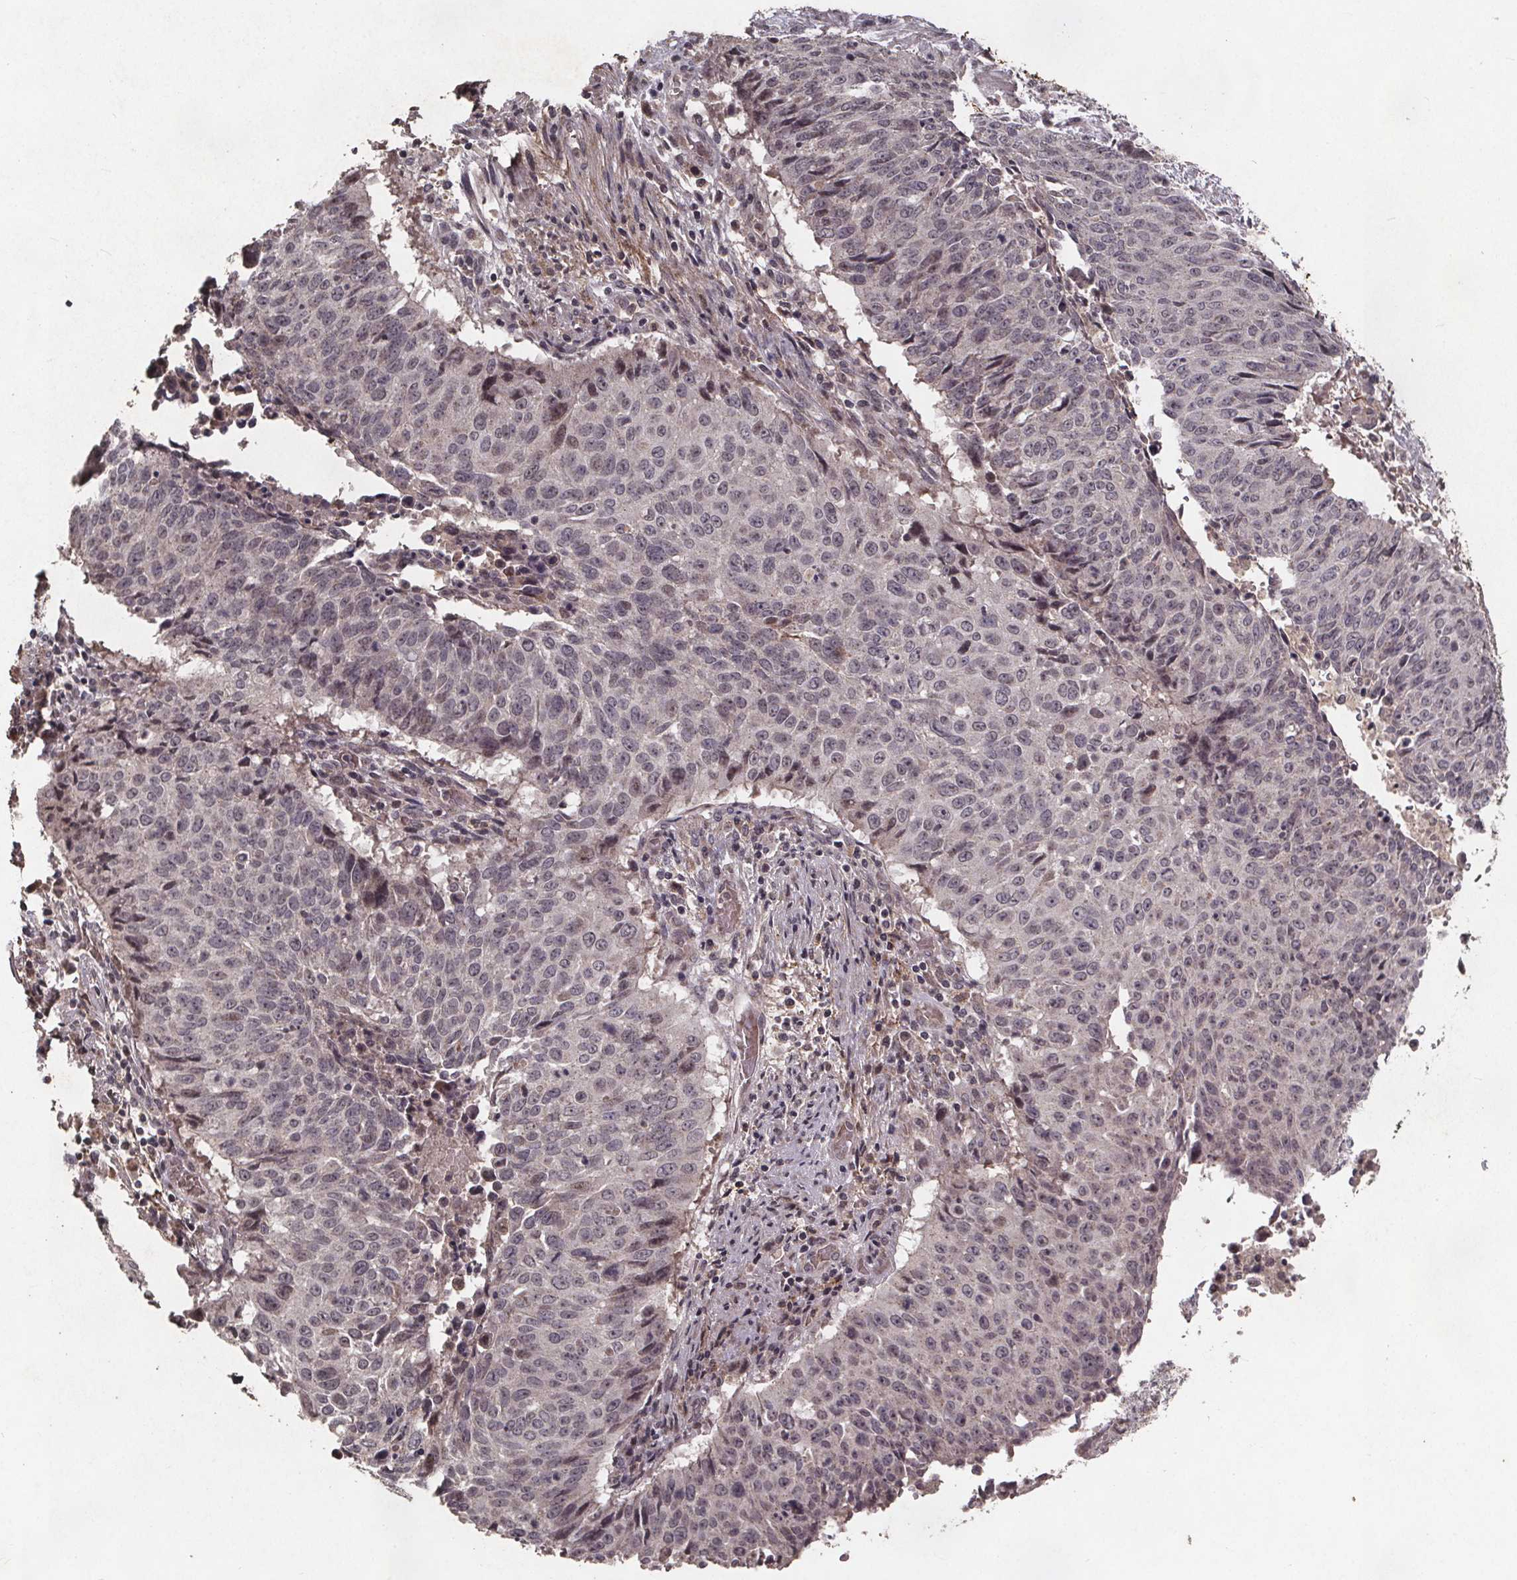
{"staining": {"intensity": "weak", "quantity": "<25%", "location": "nuclear"}, "tissue": "lung cancer", "cell_type": "Tumor cells", "image_type": "cancer", "snomed": [{"axis": "morphology", "description": "Normal tissue, NOS"}, {"axis": "morphology", "description": "Squamous cell carcinoma, NOS"}, {"axis": "topography", "description": "Bronchus"}, {"axis": "topography", "description": "Lung"}], "caption": "There is no significant positivity in tumor cells of lung cancer.", "gene": "GPX3", "patient": {"sex": "male", "age": 64}}